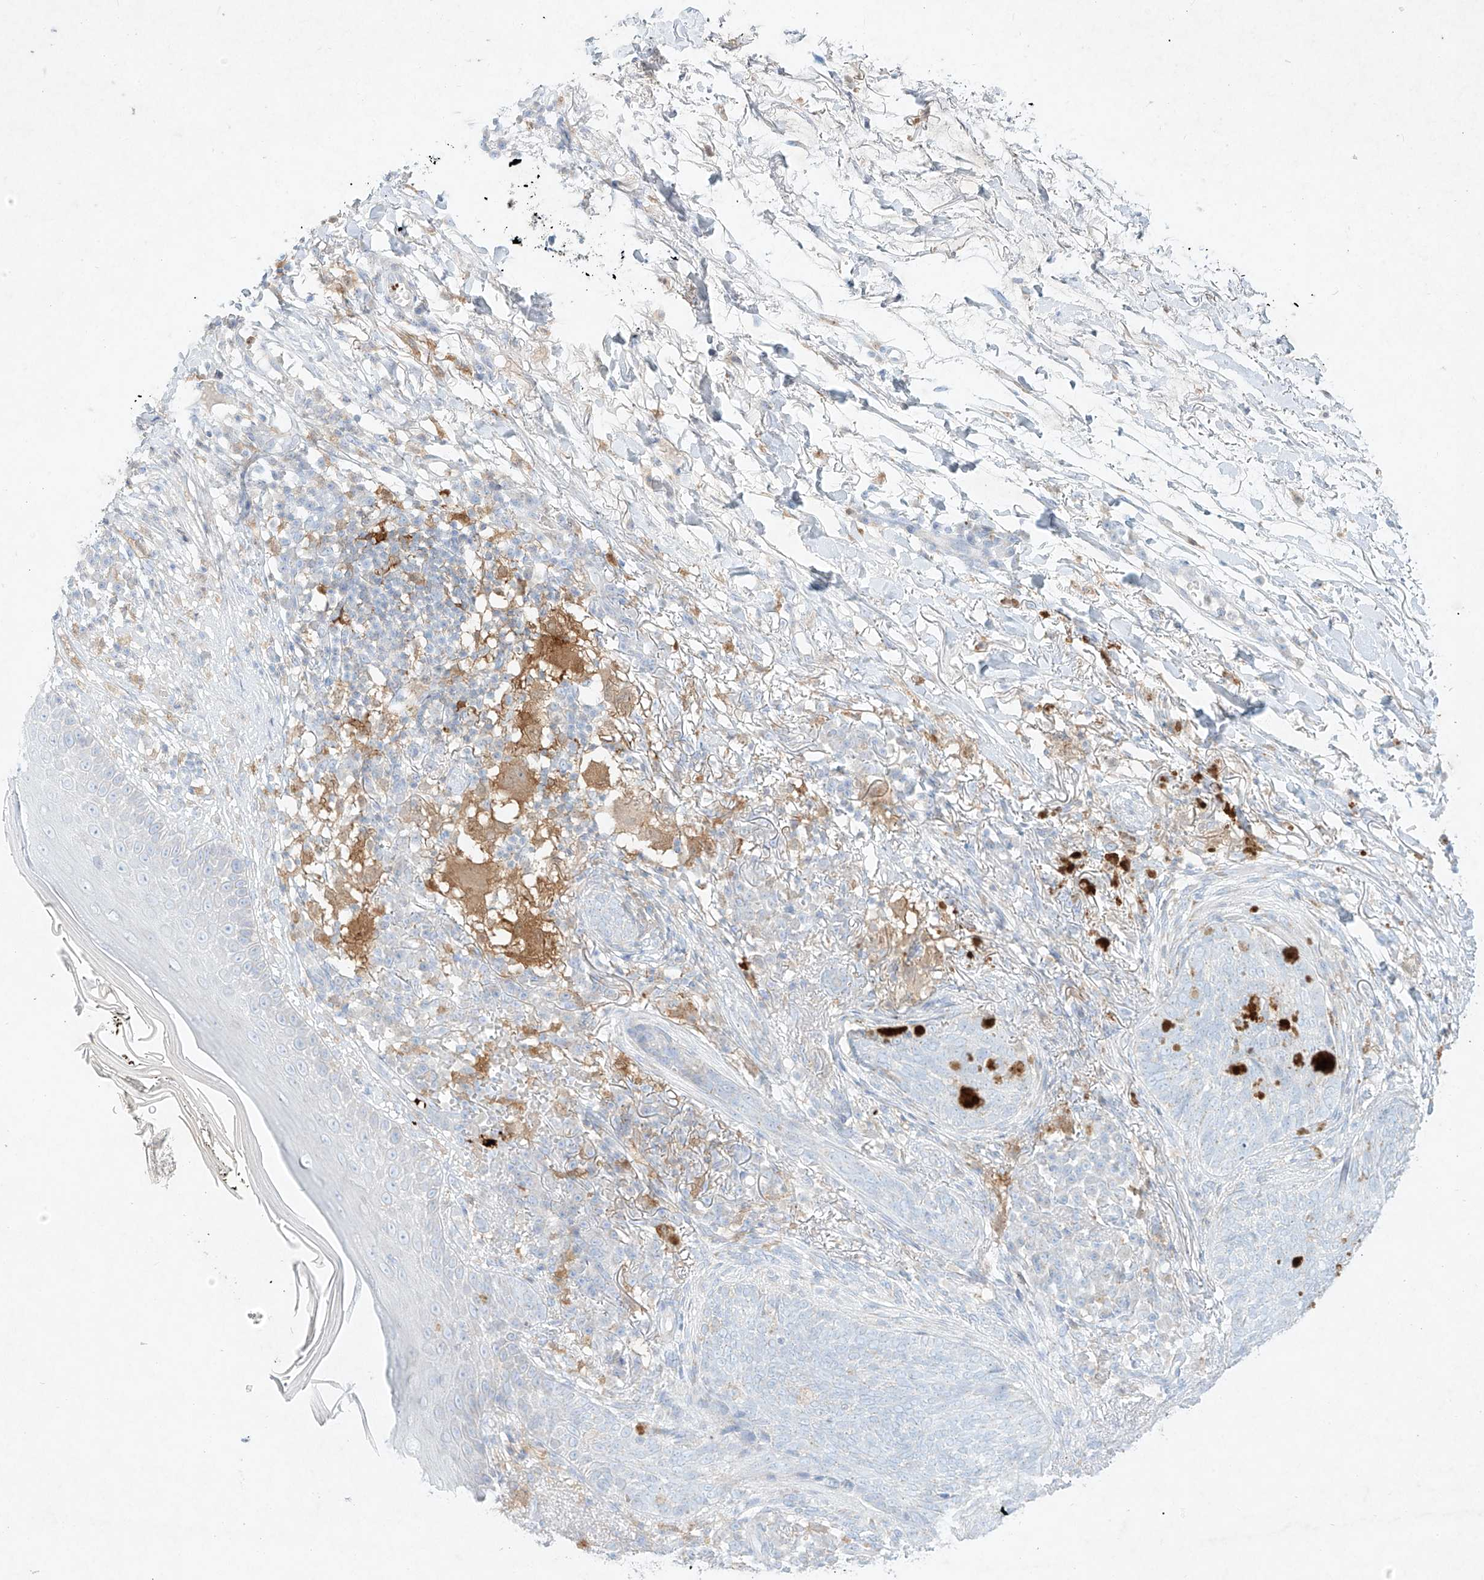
{"staining": {"intensity": "negative", "quantity": "none", "location": "none"}, "tissue": "skin cancer", "cell_type": "Tumor cells", "image_type": "cancer", "snomed": [{"axis": "morphology", "description": "Basal cell carcinoma"}, {"axis": "topography", "description": "Skin"}], "caption": "High power microscopy image of an IHC photomicrograph of basal cell carcinoma (skin), revealing no significant staining in tumor cells.", "gene": "PLEK", "patient": {"sex": "male", "age": 85}}